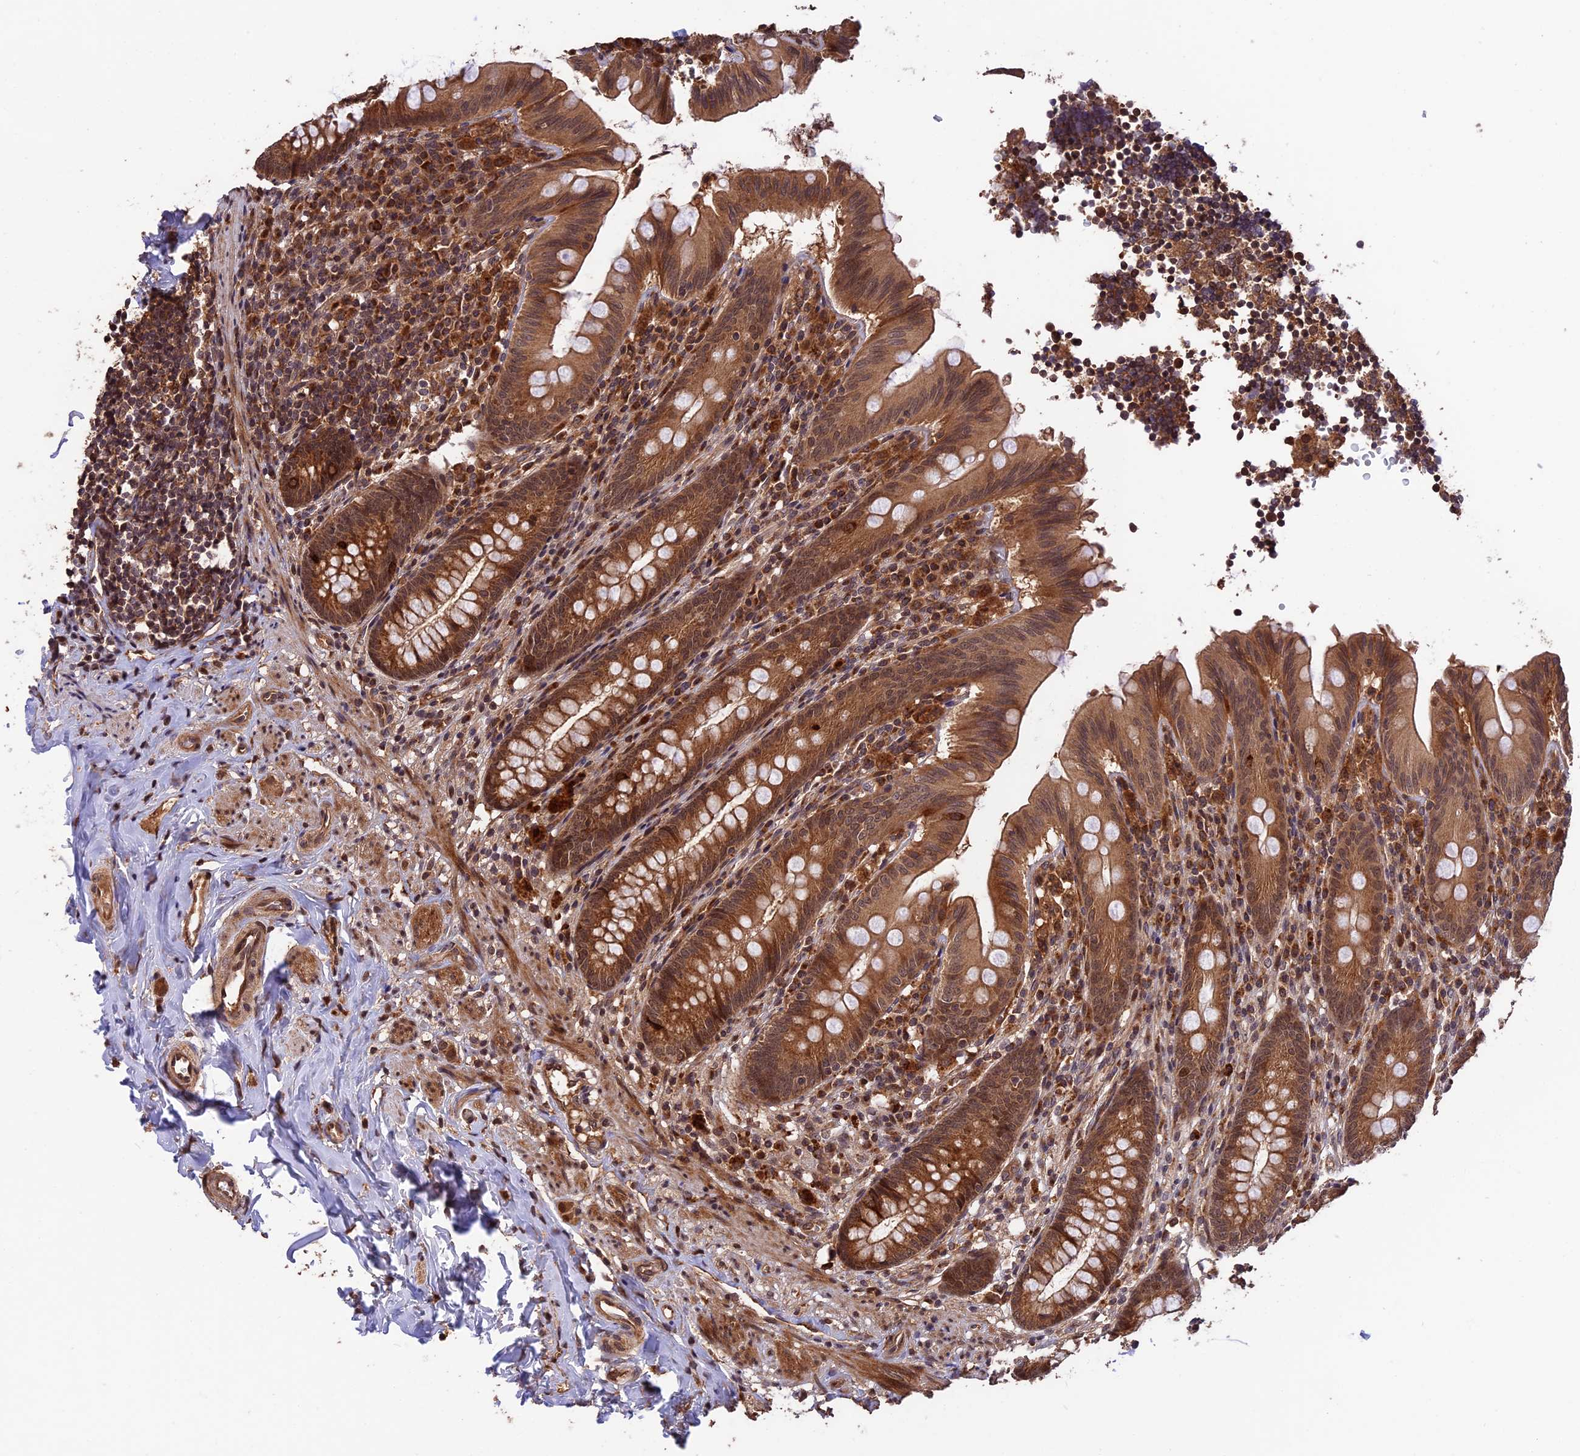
{"staining": {"intensity": "moderate", "quantity": ">75%", "location": "cytoplasmic/membranous,nuclear"}, "tissue": "appendix", "cell_type": "Glandular cells", "image_type": "normal", "snomed": [{"axis": "morphology", "description": "Normal tissue, NOS"}, {"axis": "topography", "description": "Appendix"}], "caption": "Appendix stained with IHC reveals moderate cytoplasmic/membranous,nuclear expression in approximately >75% of glandular cells.", "gene": "ESCO1", "patient": {"sex": "male", "age": 55}}